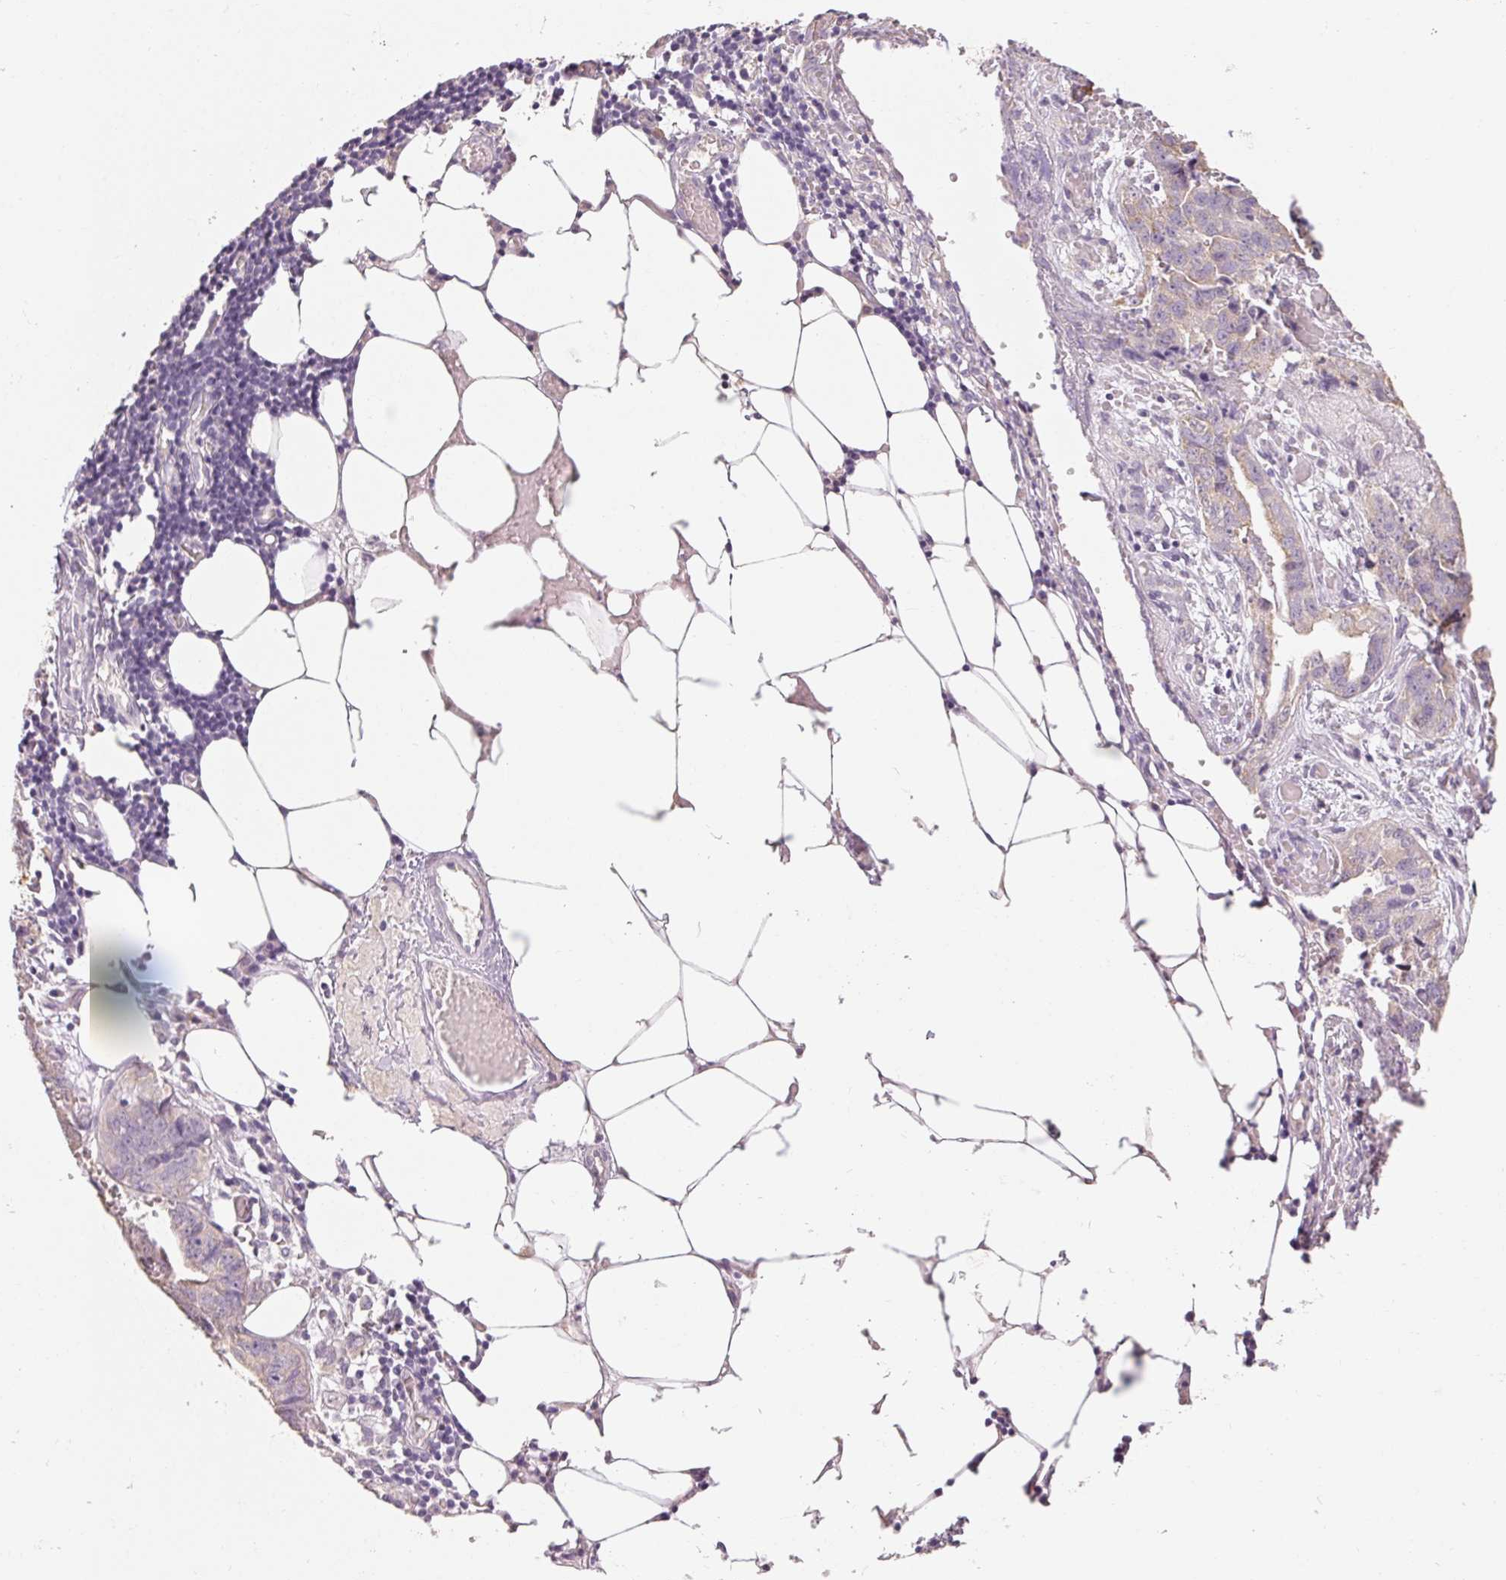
{"staining": {"intensity": "weak", "quantity": "<25%", "location": "cytoplasmic/membranous"}, "tissue": "ovarian cancer", "cell_type": "Tumor cells", "image_type": "cancer", "snomed": [{"axis": "morphology", "description": "Cystadenocarcinoma, serous, NOS"}, {"axis": "topography", "description": "Ovary"}], "caption": "Immunohistochemistry histopathology image of ovarian serous cystadenocarcinoma stained for a protein (brown), which shows no expression in tumor cells.", "gene": "MAP7D2", "patient": {"sex": "female", "age": 75}}